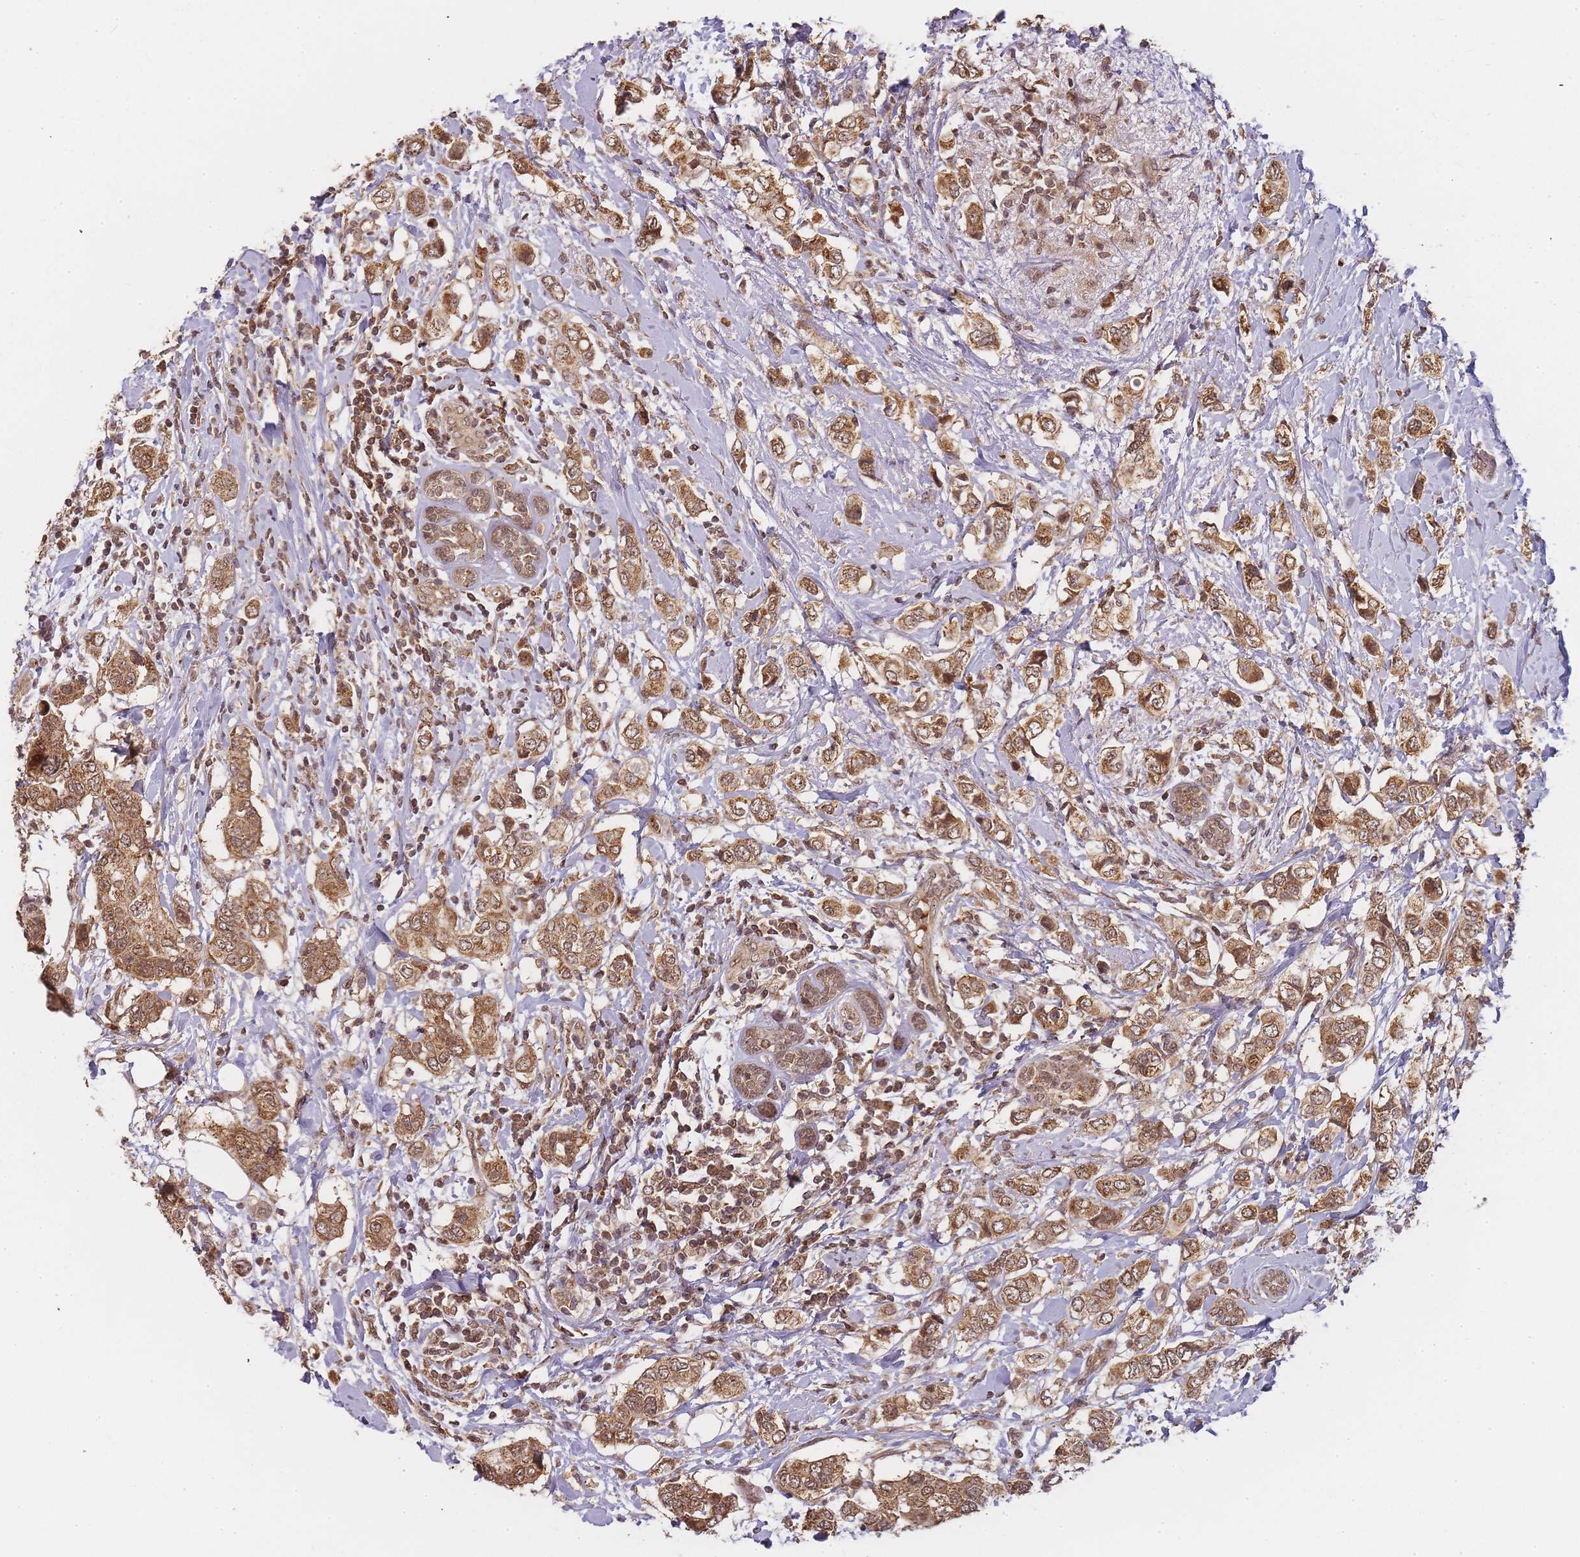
{"staining": {"intensity": "moderate", "quantity": ">75%", "location": "cytoplasmic/membranous,nuclear"}, "tissue": "breast cancer", "cell_type": "Tumor cells", "image_type": "cancer", "snomed": [{"axis": "morphology", "description": "Lobular carcinoma"}, {"axis": "topography", "description": "Breast"}], "caption": "The photomicrograph reveals staining of breast lobular carcinoma, revealing moderate cytoplasmic/membranous and nuclear protein positivity (brown color) within tumor cells.", "gene": "ZNF497", "patient": {"sex": "female", "age": 51}}